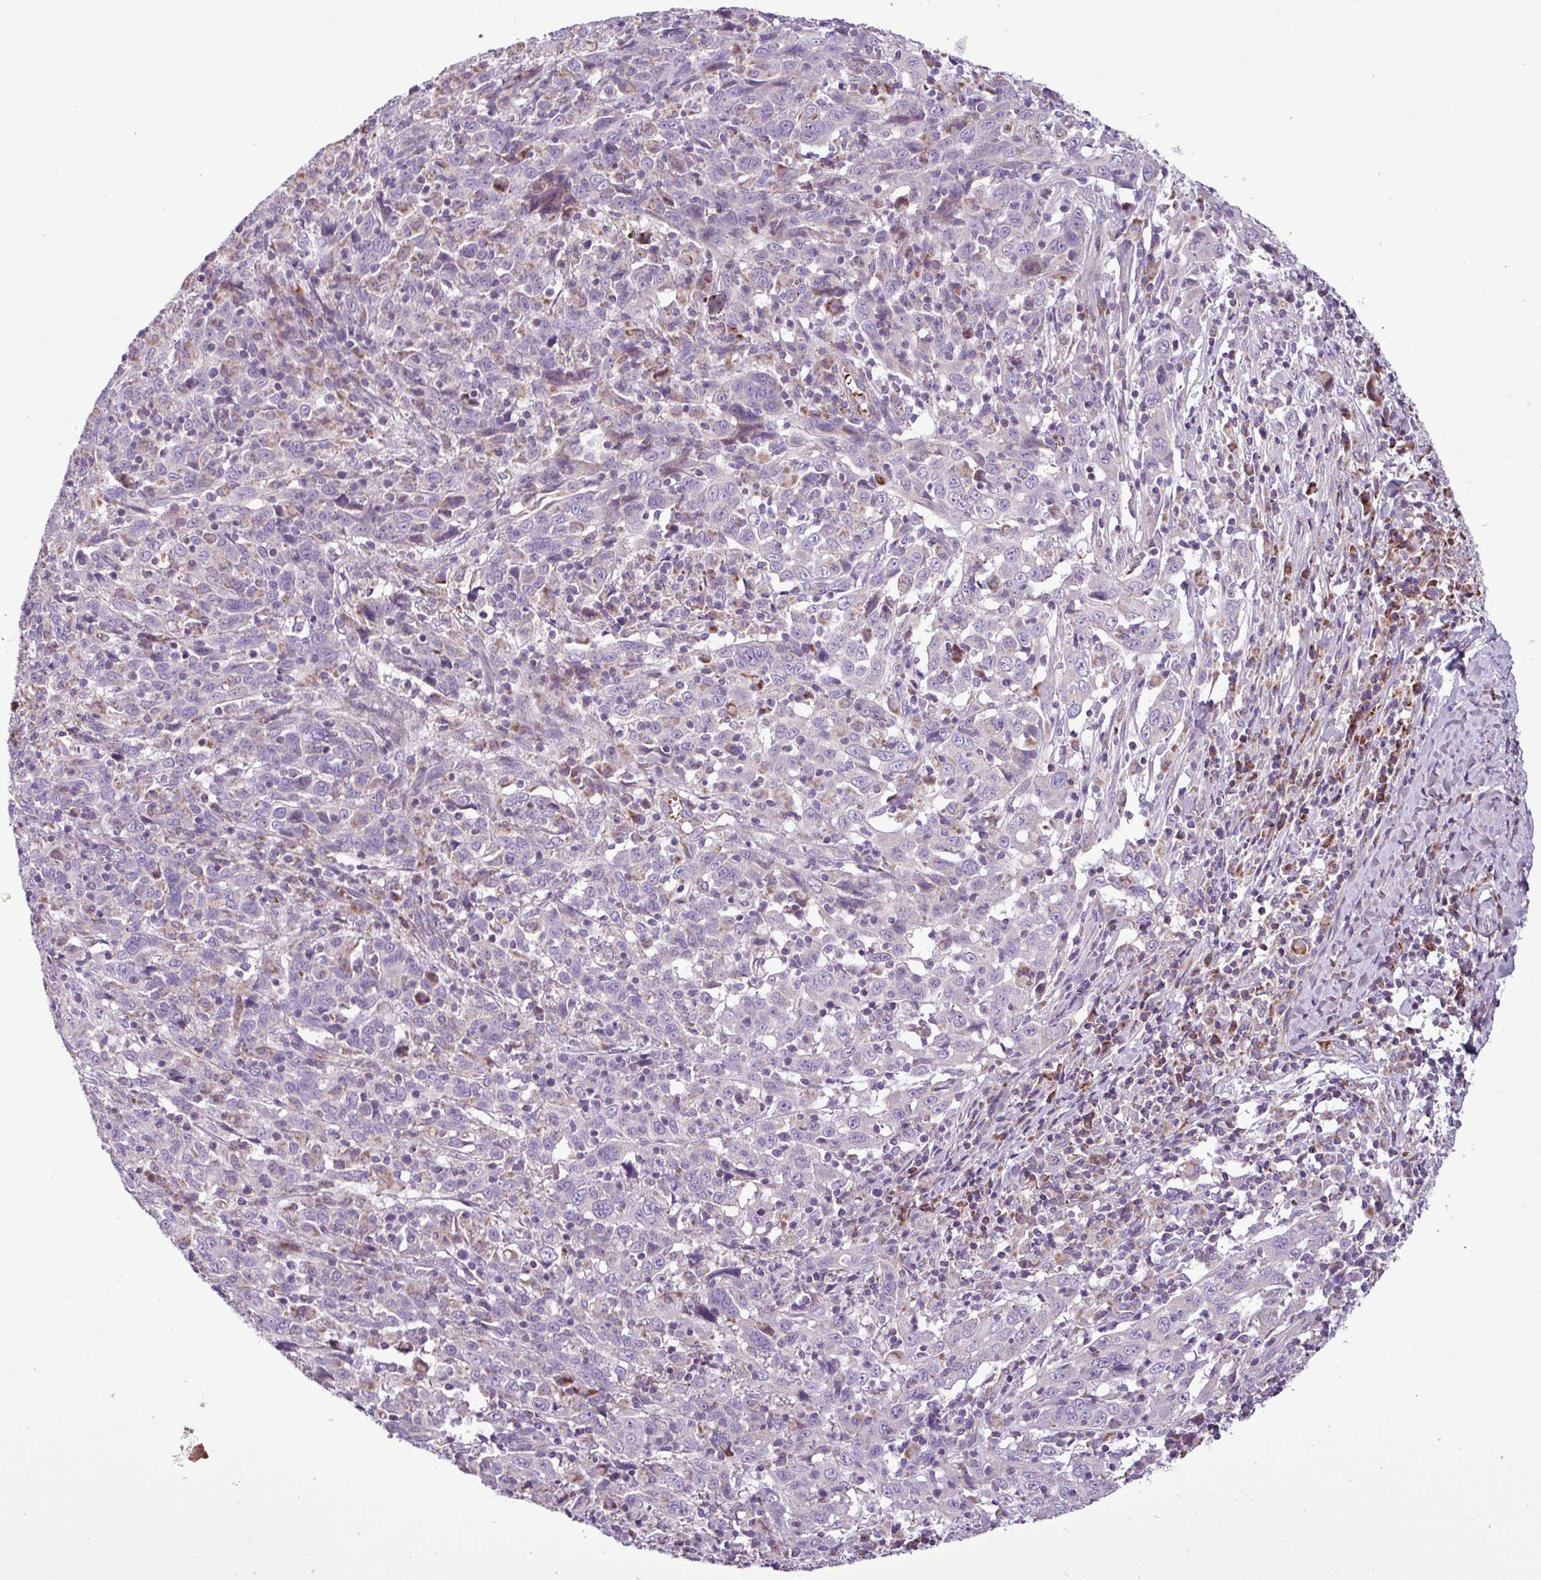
{"staining": {"intensity": "negative", "quantity": "none", "location": "none"}, "tissue": "cervical cancer", "cell_type": "Tumor cells", "image_type": "cancer", "snomed": [{"axis": "morphology", "description": "Squamous cell carcinoma, NOS"}, {"axis": "topography", "description": "Cervix"}], "caption": "Immunohistochemistry micrograph of neoplastic tissue: human cervical cancer stained with DAB (3,3'-diaminobenzidine) demonstrates no significant protein positivity in tumor cells. Nuclei are stained in blue.", "gene": "FAM183A", "patient": {"sex": "female", "age": 46}}